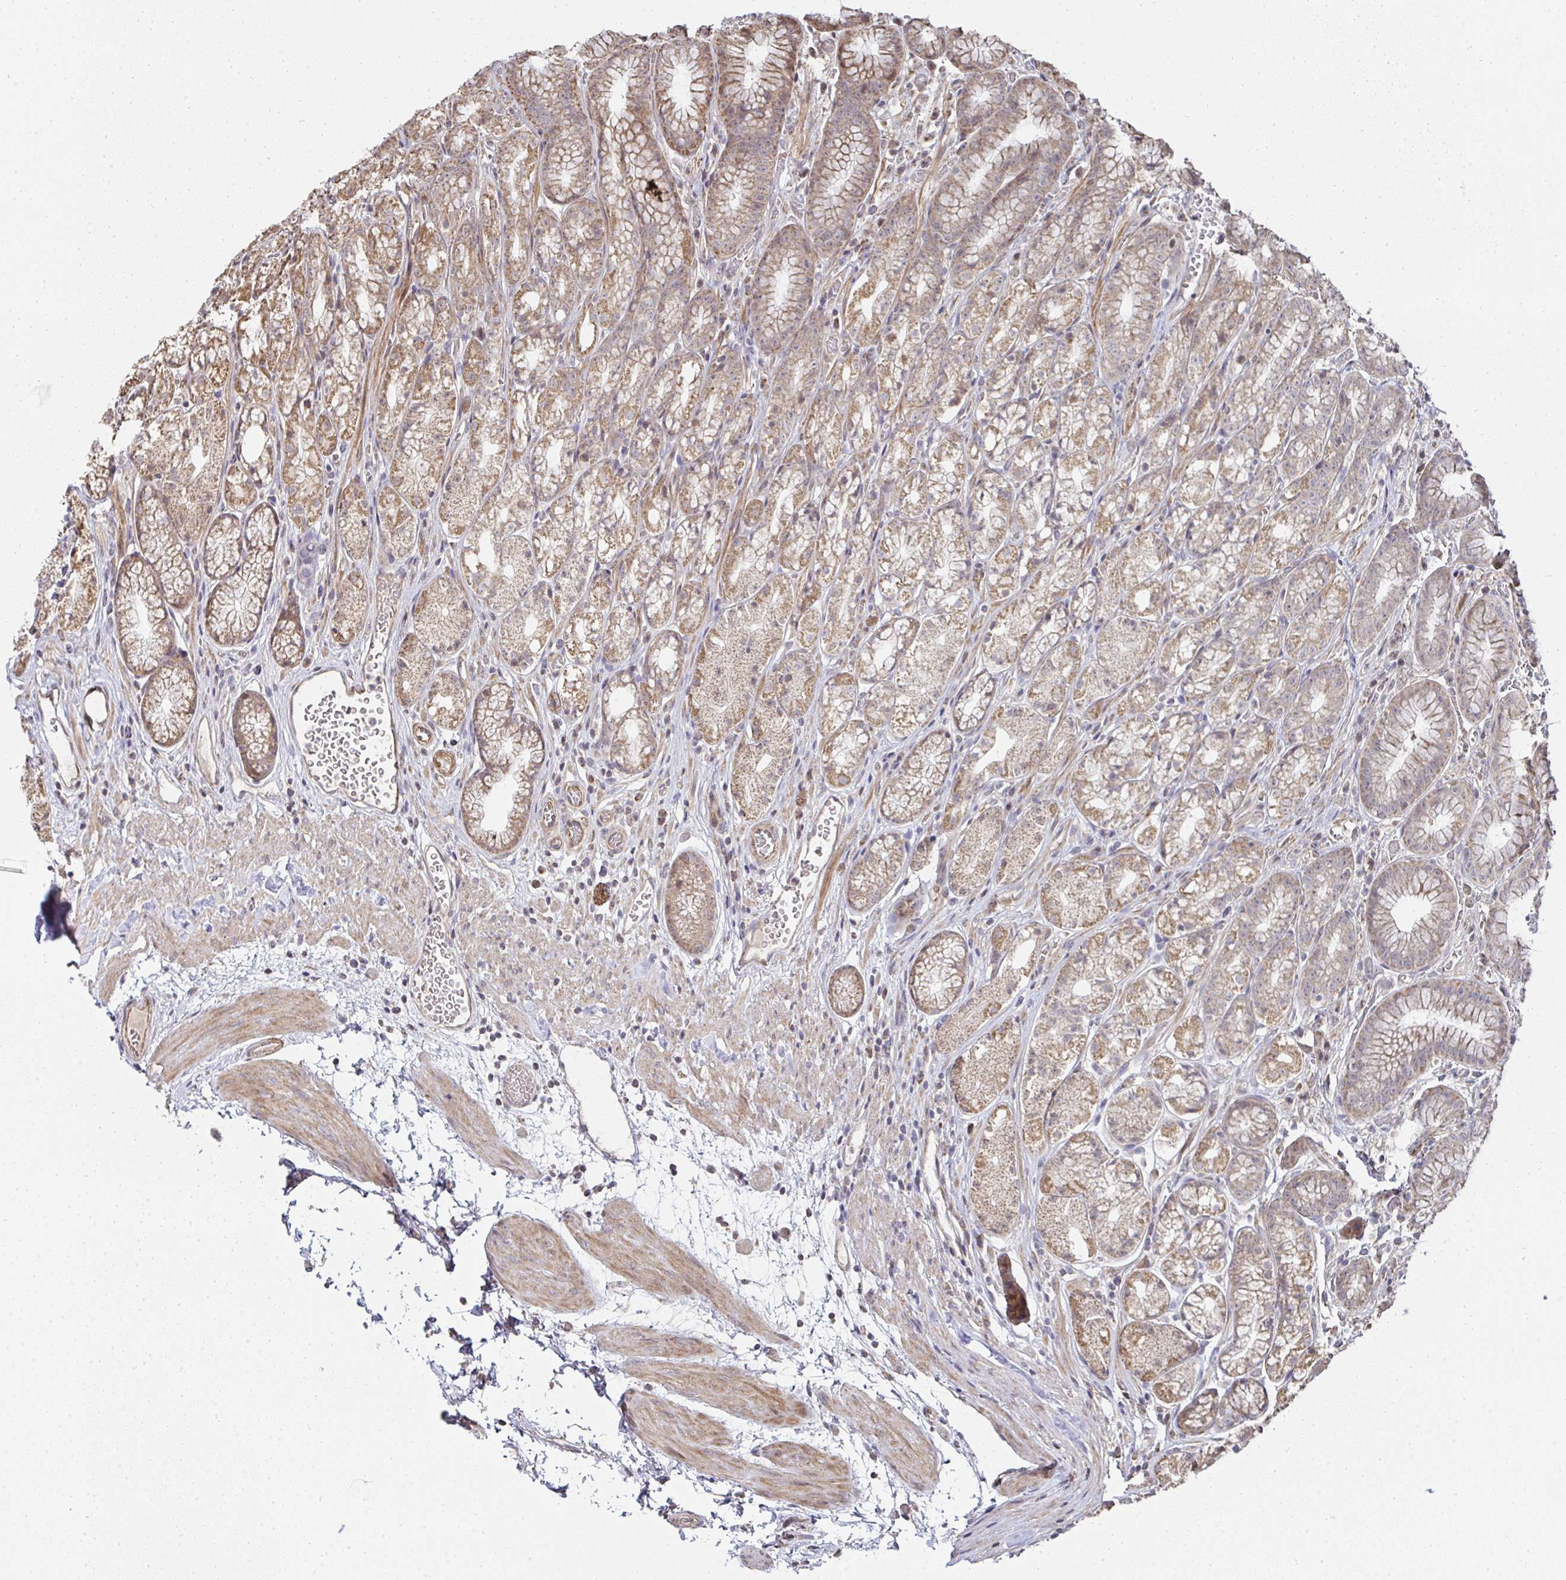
{"staining": {"intensity": "moderate", "quantity": "25%-75%", "location": "cytoplasmic/membranous"}, "tissue": "stomach", "cell_type": "Glandular cells", "image_type": "normal", "snomed": [{"axis": "morphology", "description": "Normal tissue, NOS"}, {"axis": "topography", "description": "Smooth muscle"}, {"axis": "topography", "description": "Stomach"}], "caption": "Immunohistochemical staining of normal human stomach shows moderate cytoplasmic/membranous protein staining in about 25%-75% of glandular cells.", "gene": "AGTPBP1", "patient": {"sex": "male", "age": 70}}